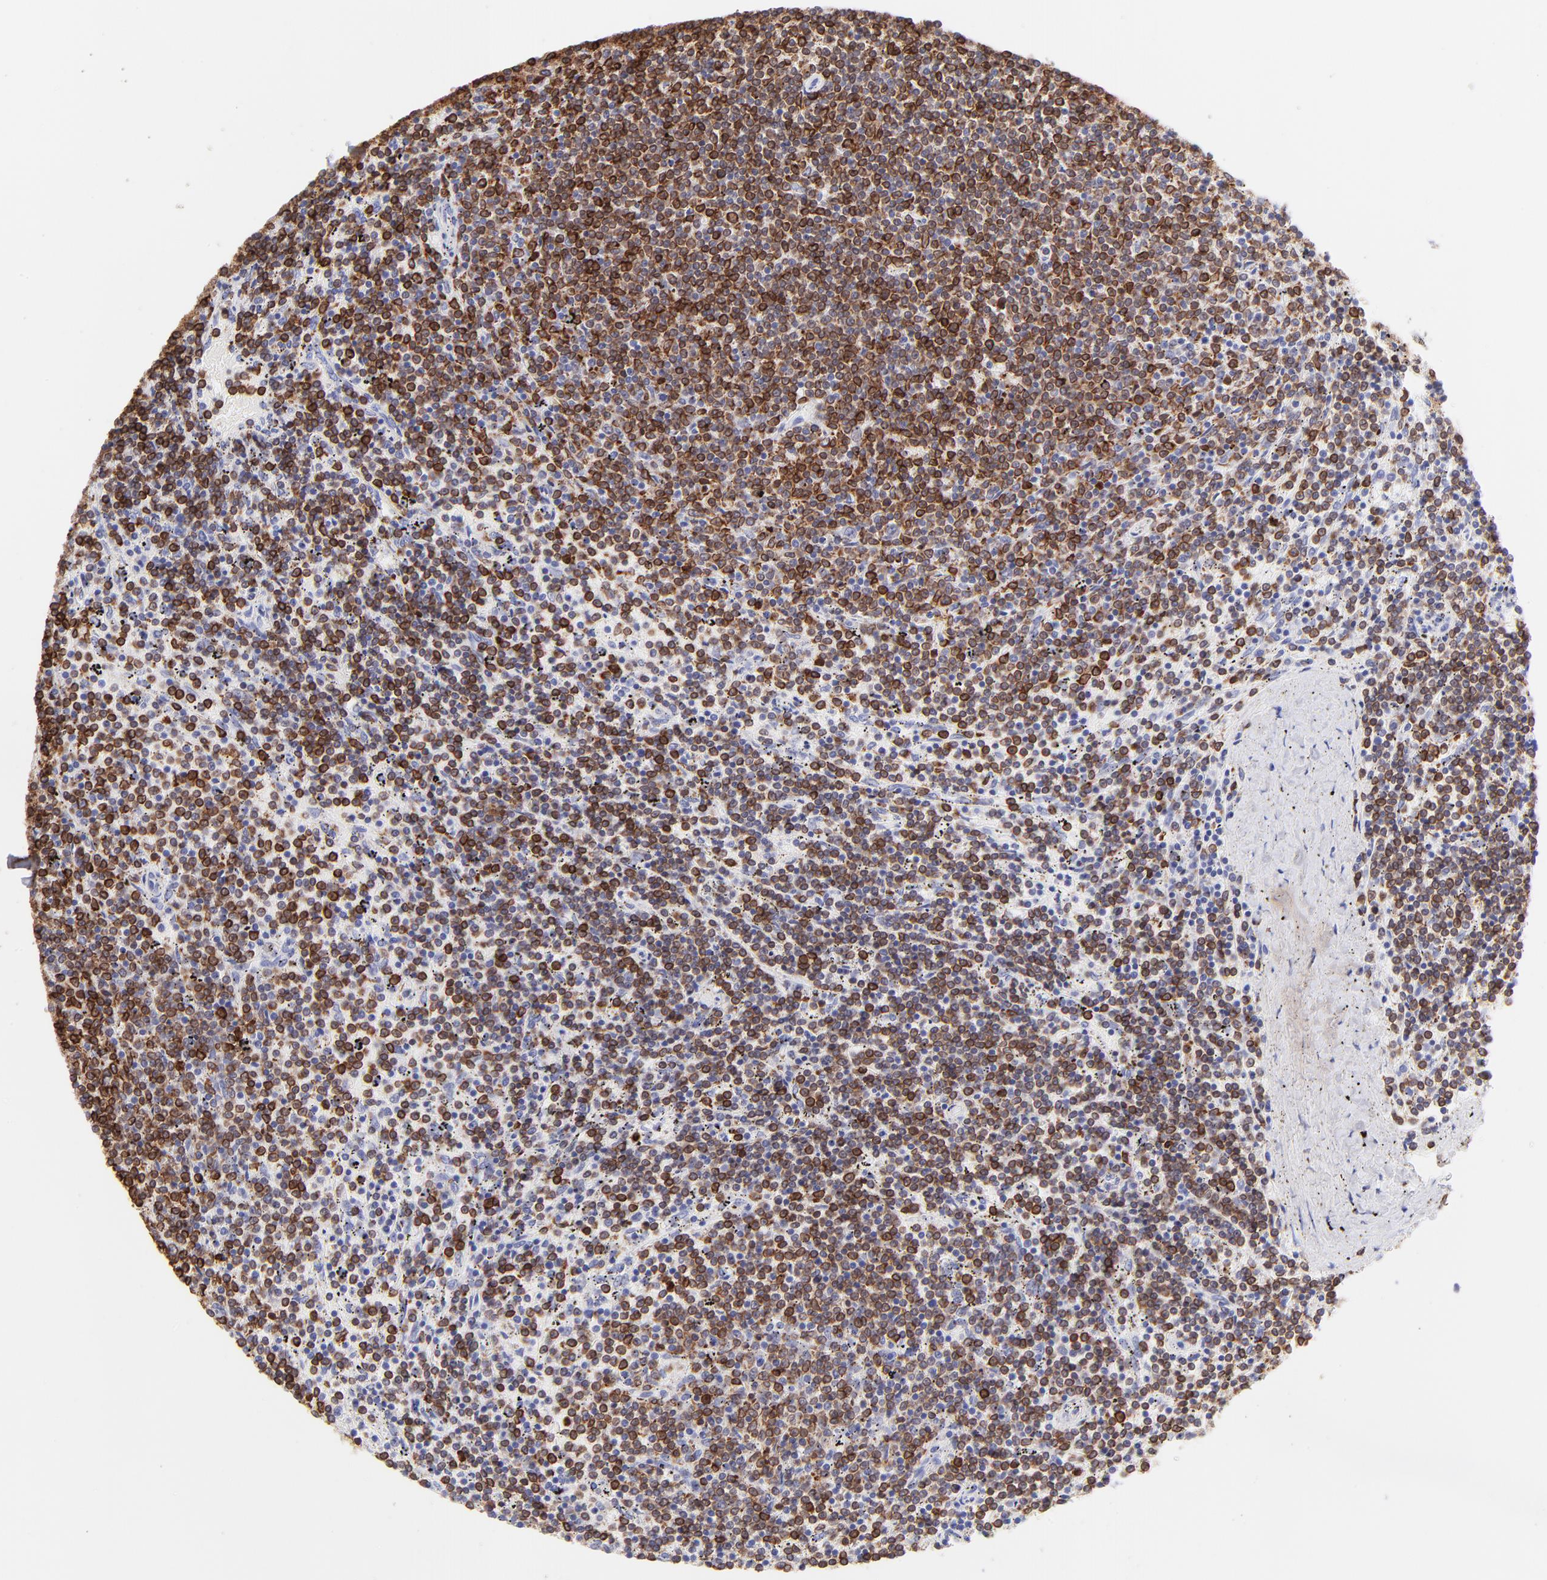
{"staining": {"intensity": "strong", "quantity": "25%-75%", "location": "cytoplasmic/membranous"}, "tissue": "lymphoma", "cell_type": "Tumor cells", "image_type": "cancer", "snomed": [{"axis": "morphology", "description": "Malignant lymphoma, non-Hodgkin's type, Low grade"}, {"axis": "topography", "description": "Spleen"}], "caption": "This photomicrograph shows immunohistochemistry (IHC) staining of lymphoma, with high strong cytoplasmic/membranous positivity in approximately 25%-75% of tumor cells.", "gene": "IRAG2", "patient": {"sex": "female", "age": 50}}